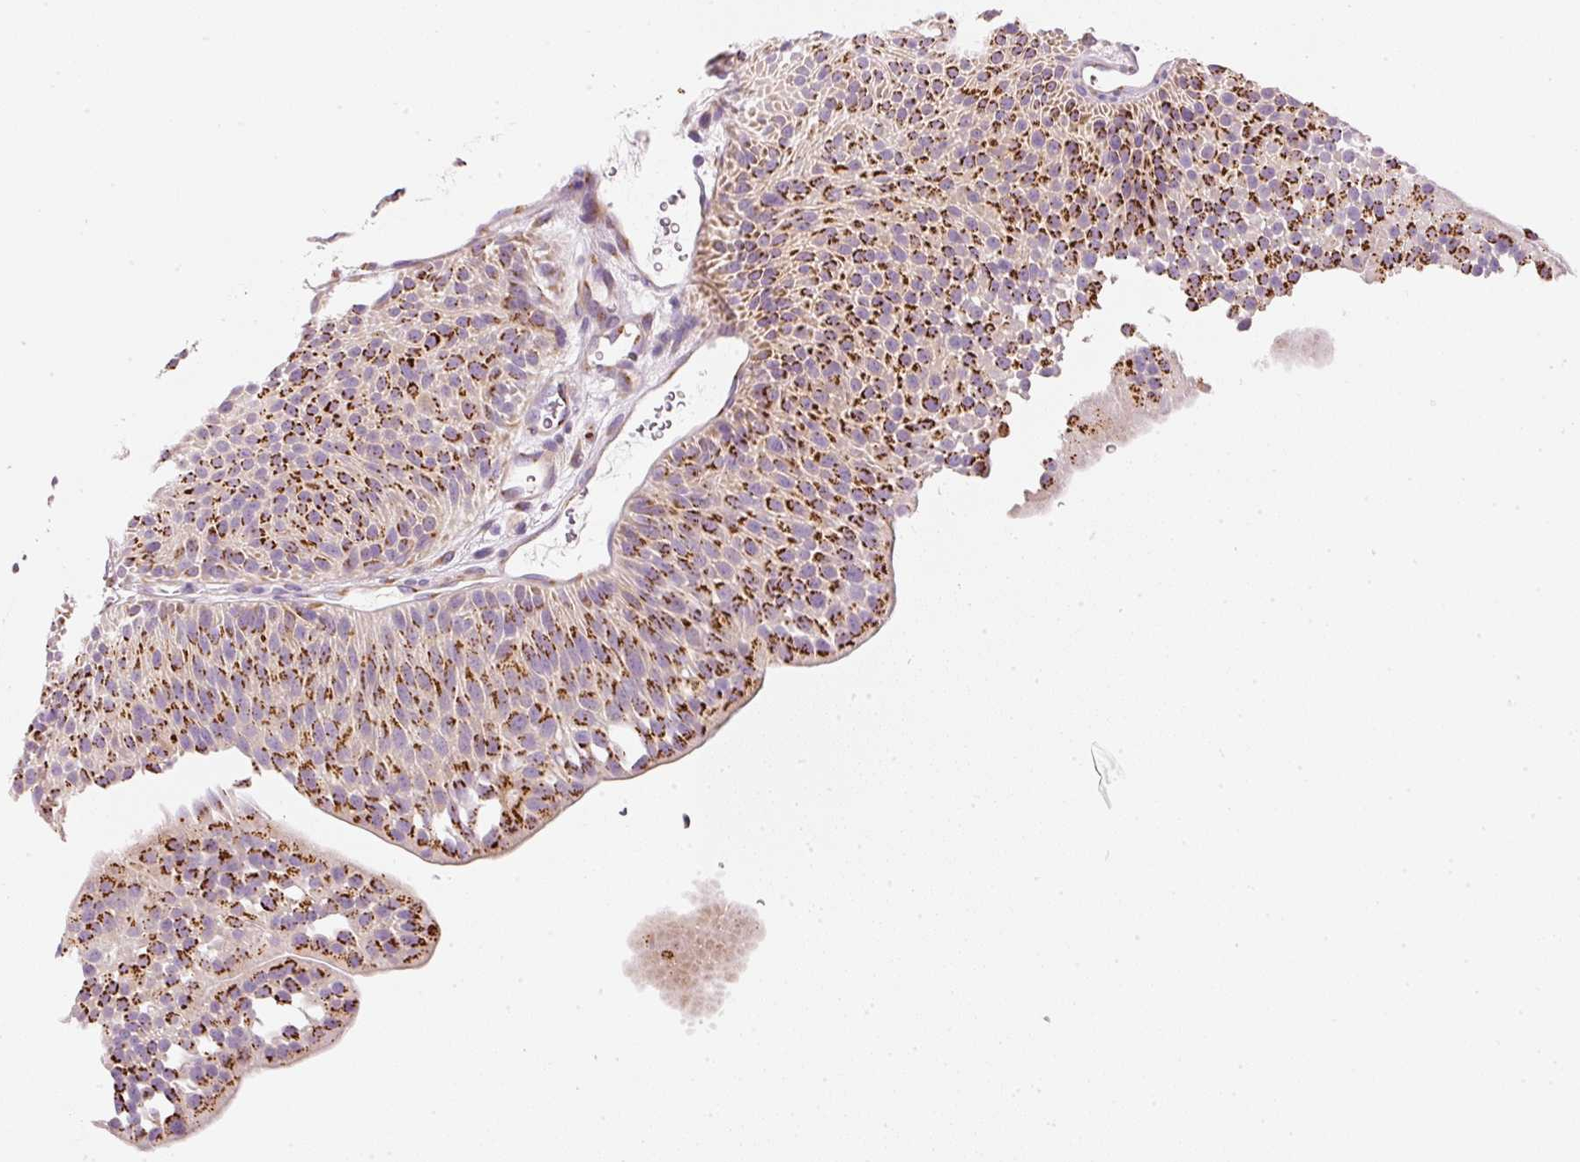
{"staining": {"intensity": "strong", "quantity": "<25%", "location": "cytoplasmic/membranous"}, "tissue": "urothelial cancer", "cell_type": "Tumor cells", "image_type": "cancer", "snomed": [{"axis": "morphology", "description": "Urothelial carcinoma, NOS"}, {"axis": "topography", "description": "Urinary bladder"}], "caption": "Immunohistochemistry photomicrograph of human transitional cell carcinoma stained for a protein (brown), which demonstrates medium levels of strong cytoplasmic/membranous staining in approximately <25% of tumor cells.", "gene": "PDXDC1", "patient": {"sex": "male", "age": 67}}